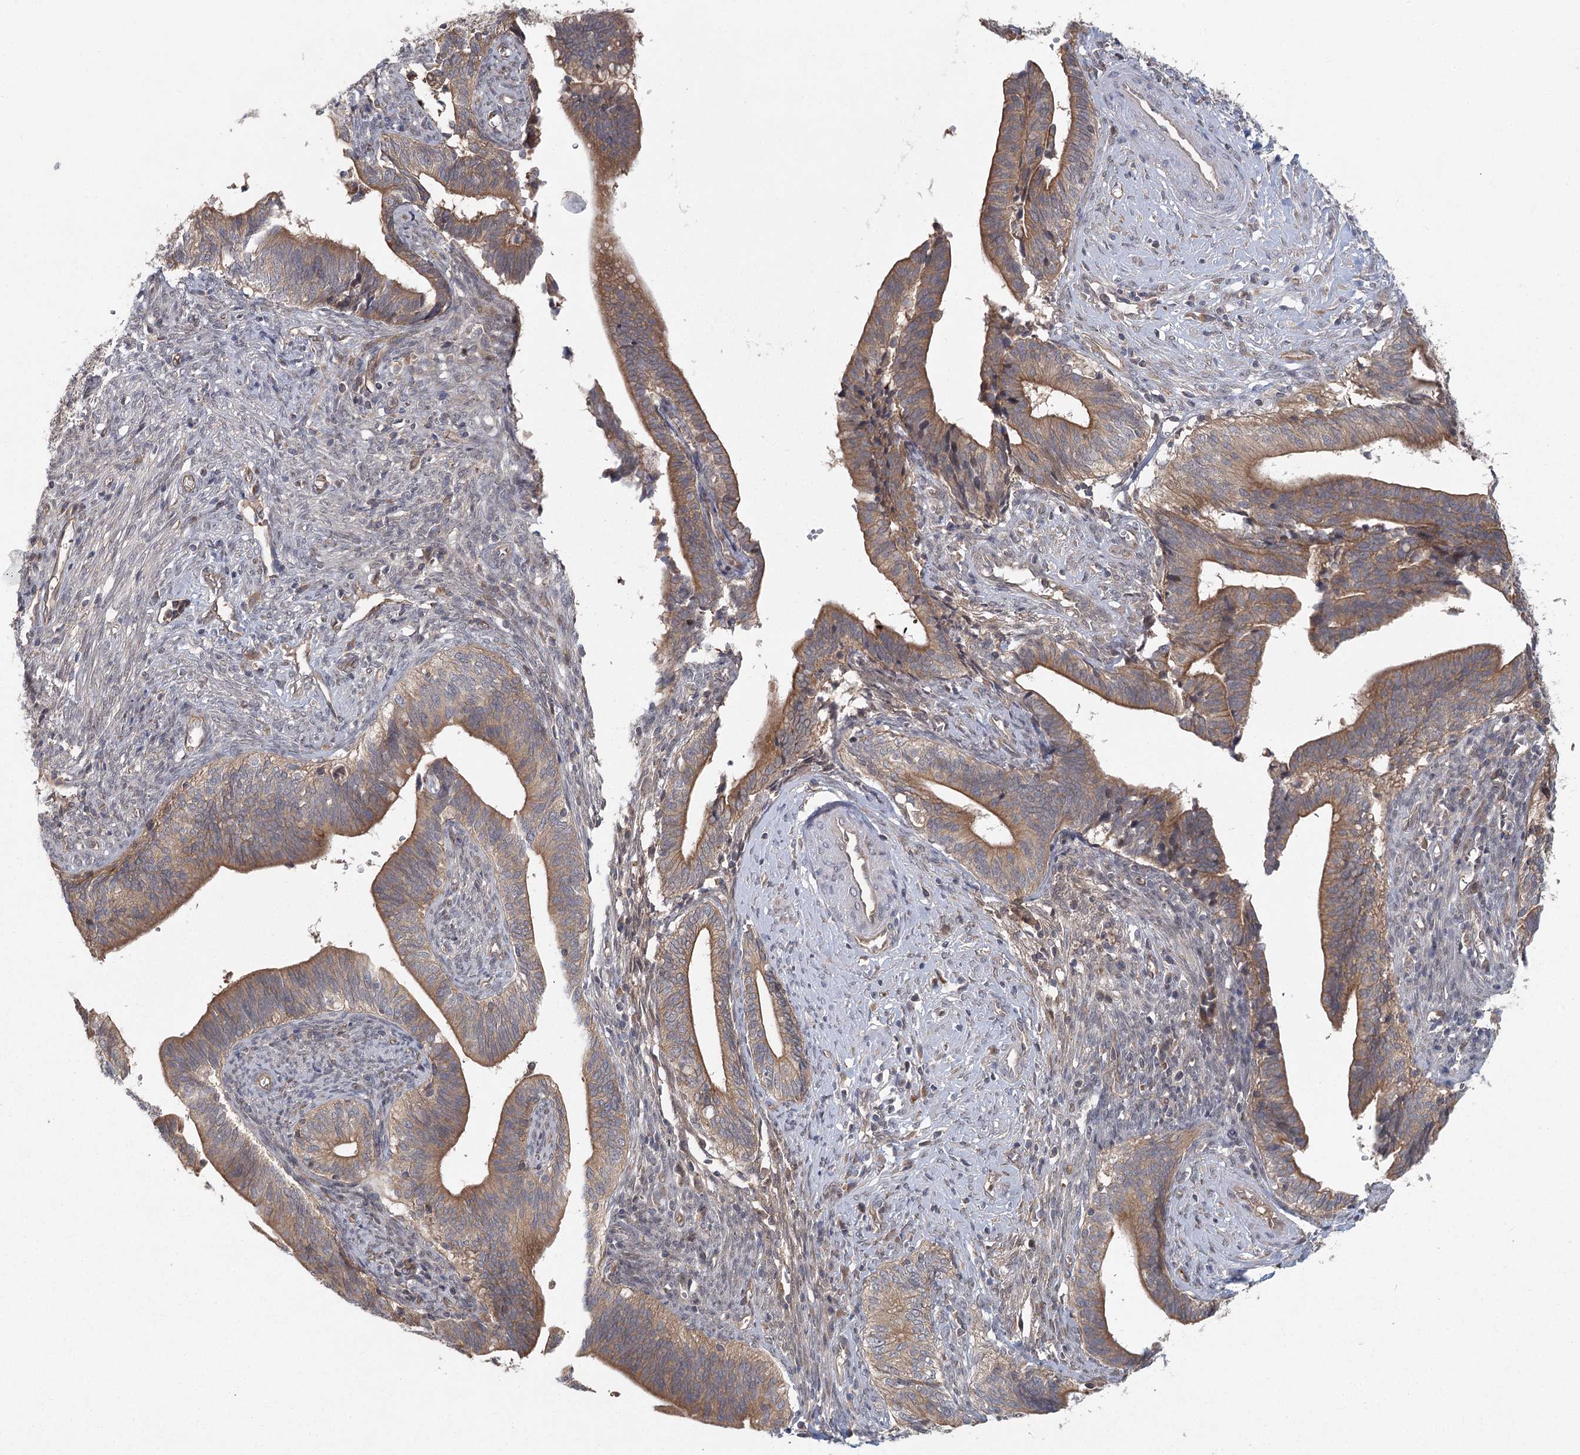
{"staining": {"intensity": "moderate", "quantity": ">75%", "location": "cytoplasmic/membranous"}, "tissue": "cervical cancer", "cell_type": "Tumor cells", "image_type": "cancer", "snomed": [{"axis": "morphology", "description": "Adenocarcinoma, NOS"}, {"axis": "topography", "description": "Cervix"}], "caption": "The photomicrograph reveals immunohistochemical staining of adenocarcinoma (cervical). There is moderate cytoplasmic/membranous staining is seen in approximately >75% of tumor cells. The staining was performed using DAB to visualize the protein expression in brown, while the nuclei were stained in blue with hematoxylin (Magnification: 20x).", "gene": "LRRC14B", "patient": {"sex": "female", "age": 44}}